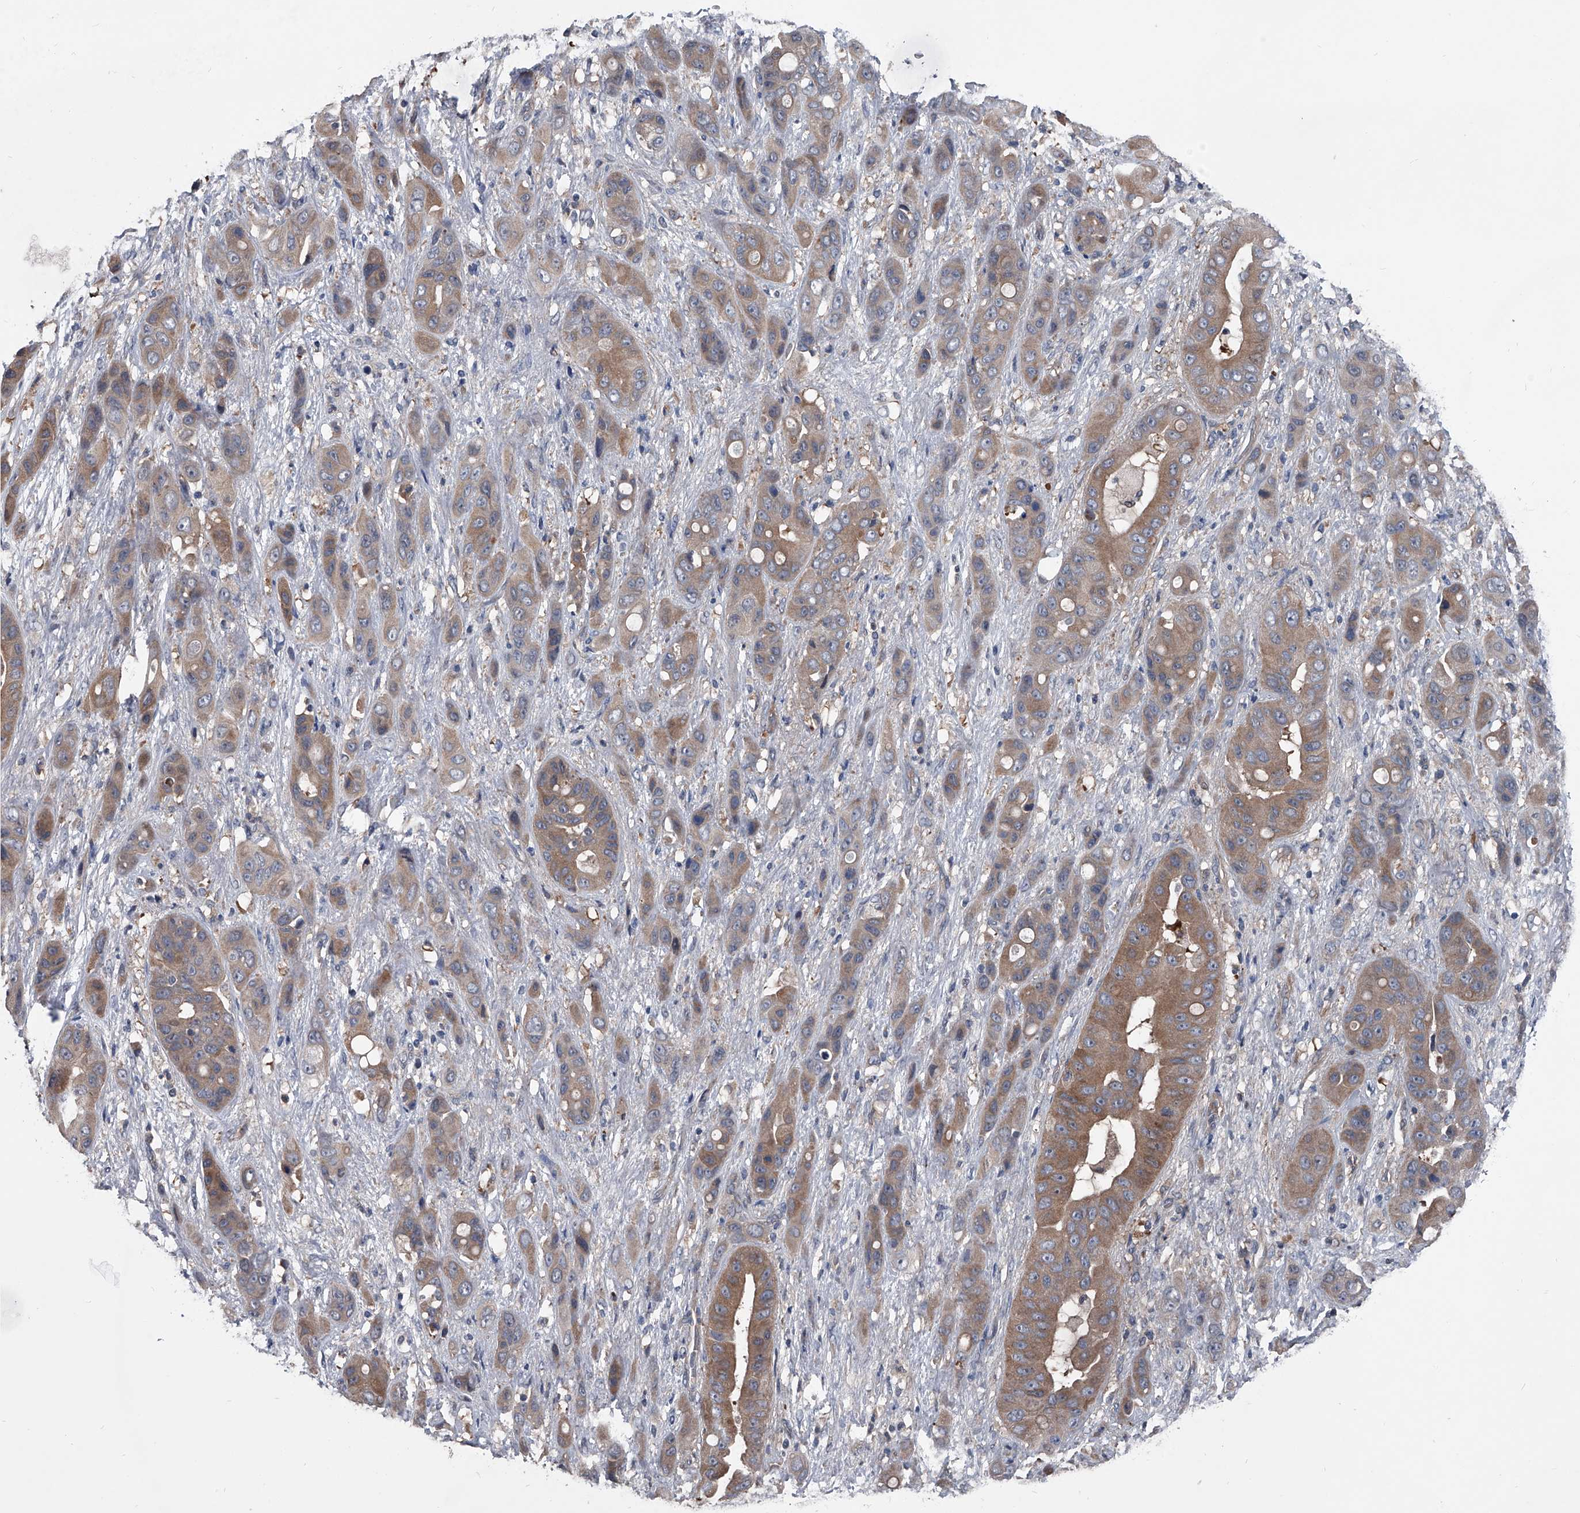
{"staining": {"intensity": "moderate", "quantity": ">75%", "location": "cytoplasmic/membranous"}, "tissue": "liver cancer", "cell_type": "Tumor cells", "image_type": "cancer", "snomed": [{"axis": "morphology", "description": "Cholangiocarcinoma"}, {"axis": "topography", "description": "Liver"}], "caption": "Brown immunohistochemical staining in liver cancer (cholangiocarcinoma) displays moderate cytoplasmic/membranous expression in about >75% of tumor cells.", "gene": "KIF13A", "patient": {"sex": "female", "age": 52}}